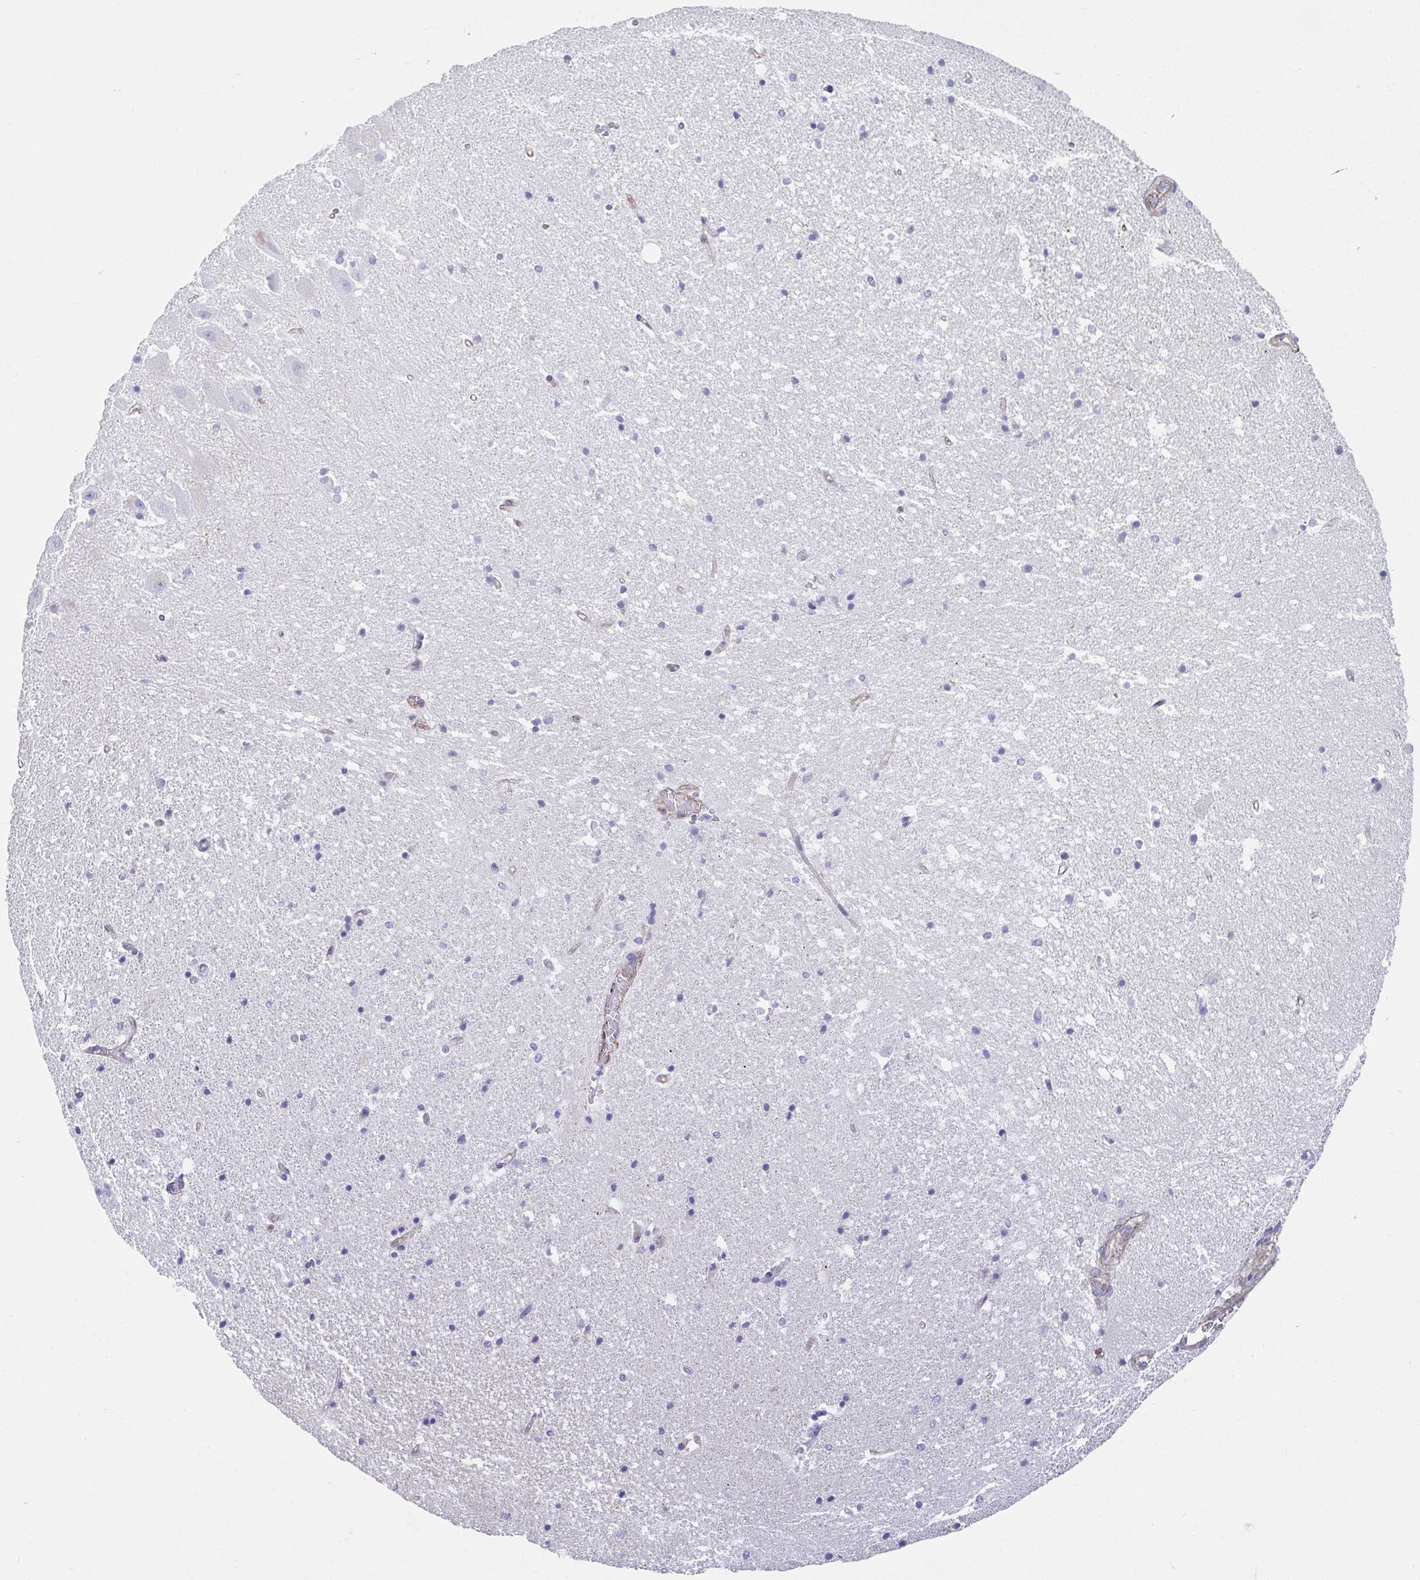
{"staining": {"intensity": "negative", "quantity": "none", "location": "none"}, "tissue": "hippocampus", "cell_type": "Glial cells", "image_type": "normal", "snomed": [{"axis": "morphology", "description": "Normal tissue, NOS"}, {"axis": "topography", "description": "Hippocampus"}], "caption": "Glial cells show no significant protein staining in normal hippocampus.", "gene": "TRAM2", "patient": {"sex": "male", "age": 63}}